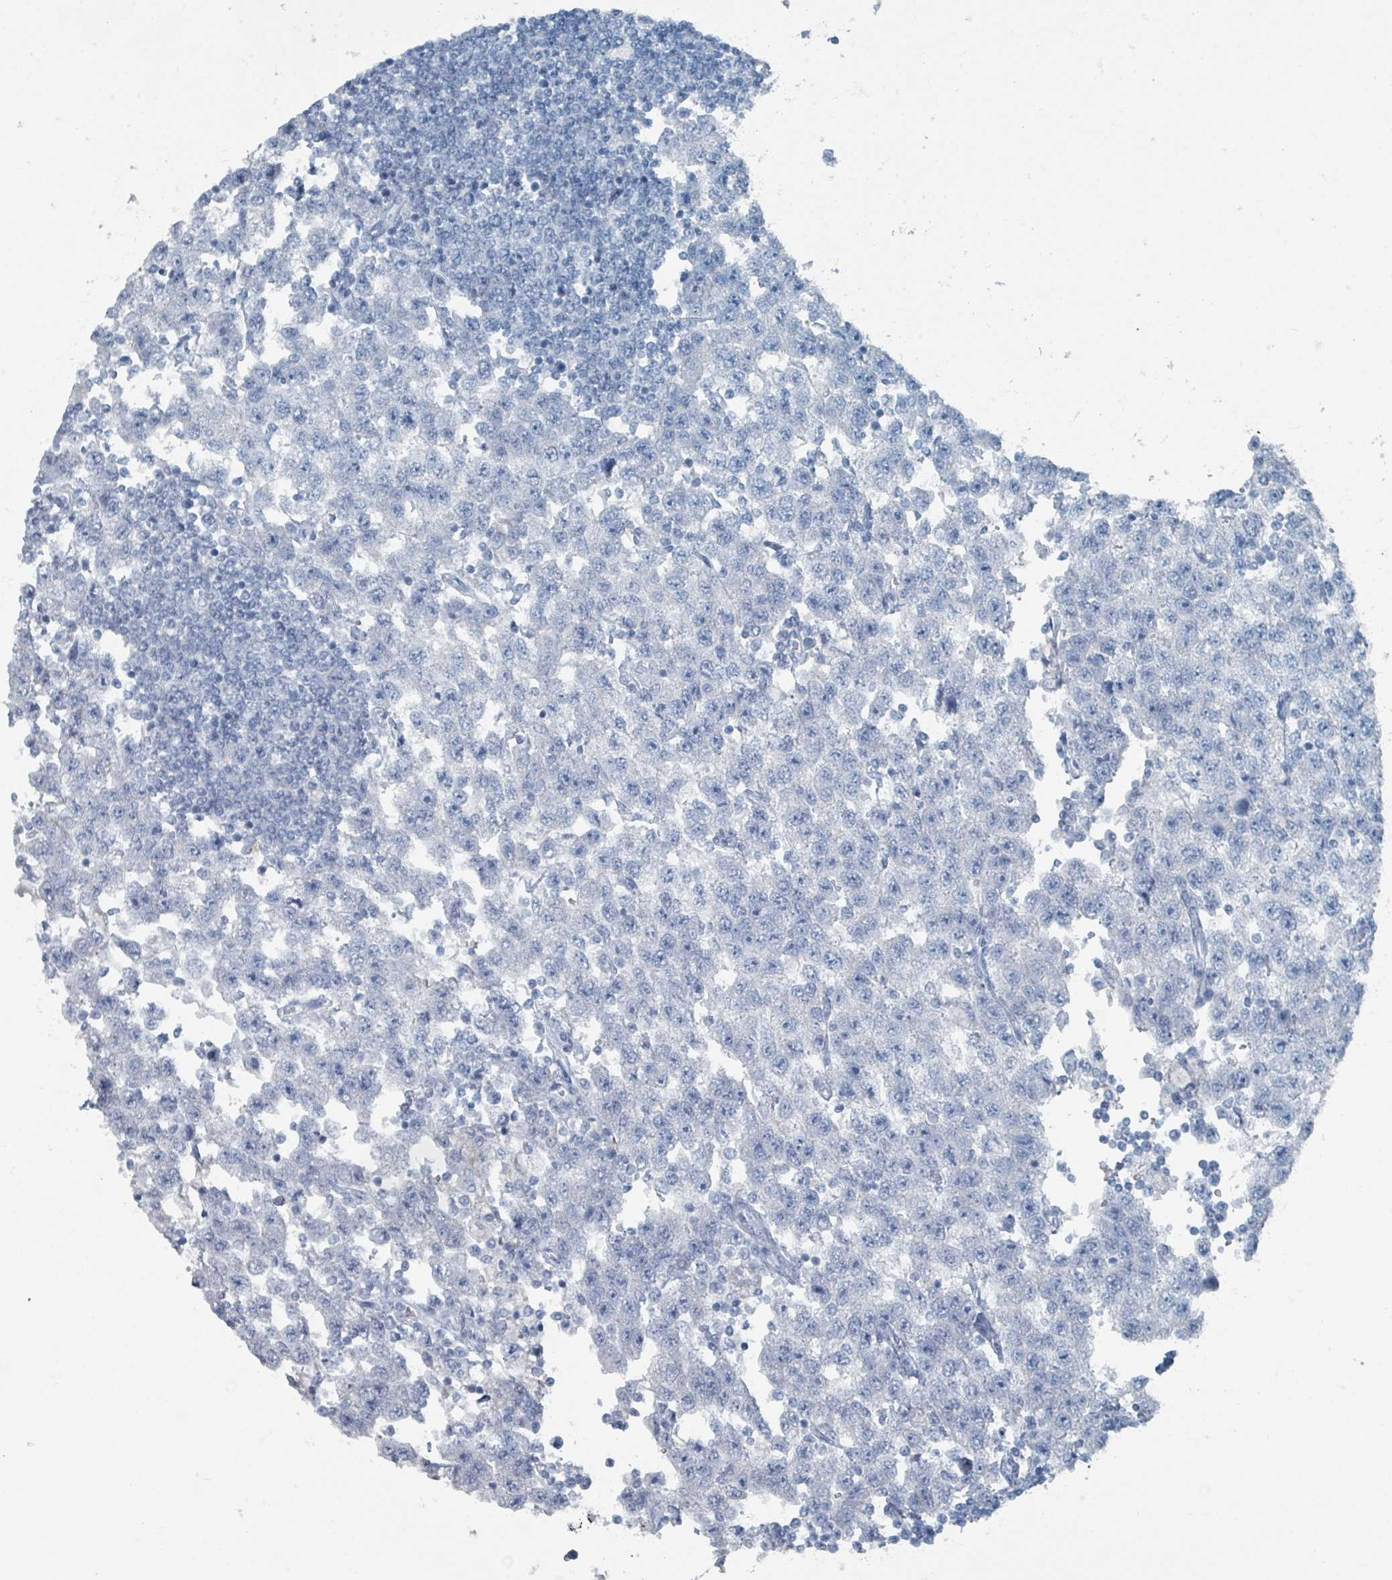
{"staining": {"intensity": "negative", "quantity": "none", "location": "none"}, "tissue": "testis cancer", "cell_type": "Tumor cells", "image_type": "cancer", "snomed": [{"axis": "morphology", "description": "Seminoma, NOS"}, {"axis": "topography", "description": "Testis"}], "caption": "Testis cancer (seminoma) was stained to show a protein in brown. There is no significant expression in tumor cells.", "gene": "GAMT", "patient": {"sex": "male", "age": 41}}